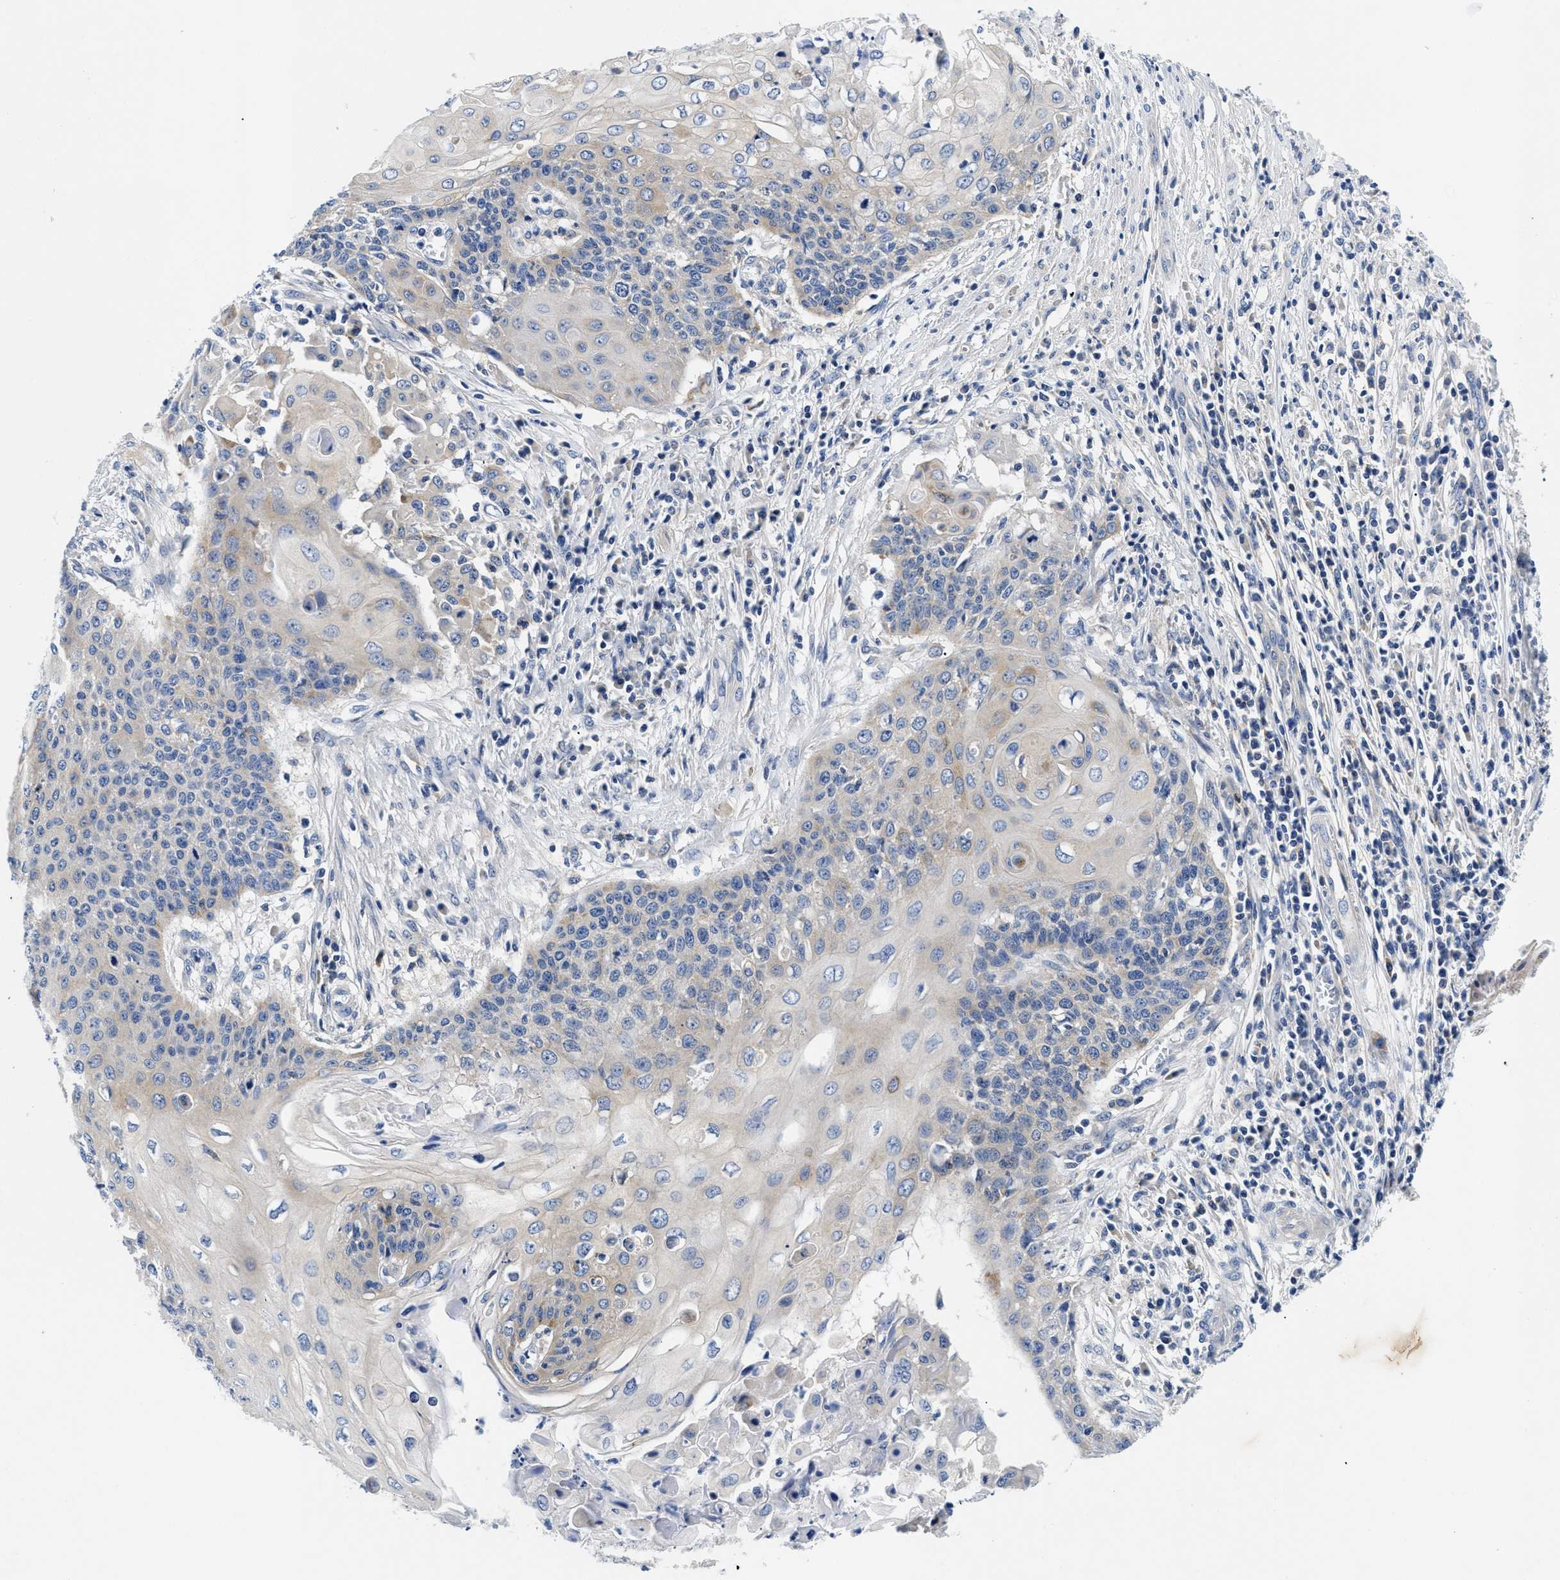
{"staining": {"intensity": "weak", "quantity": "<25%", "location": "cytoplasmic/membranous"}, "tissue": "cervical cancer", "cell_type": "Tumor cells", "image_type": "cancer", "snomed": [{"axis": "morphology", "description": "Squamous cell carcinoma, NOS"}, {"axis": "topography", "description": "Cervix"}], "caption": "Cervical squamous cell carcinoma was stained to show a protein in brown. There is no significant expression in tumor cells.", "gene": "MEA1", "patient": {"sex": "female", "age": 39}}